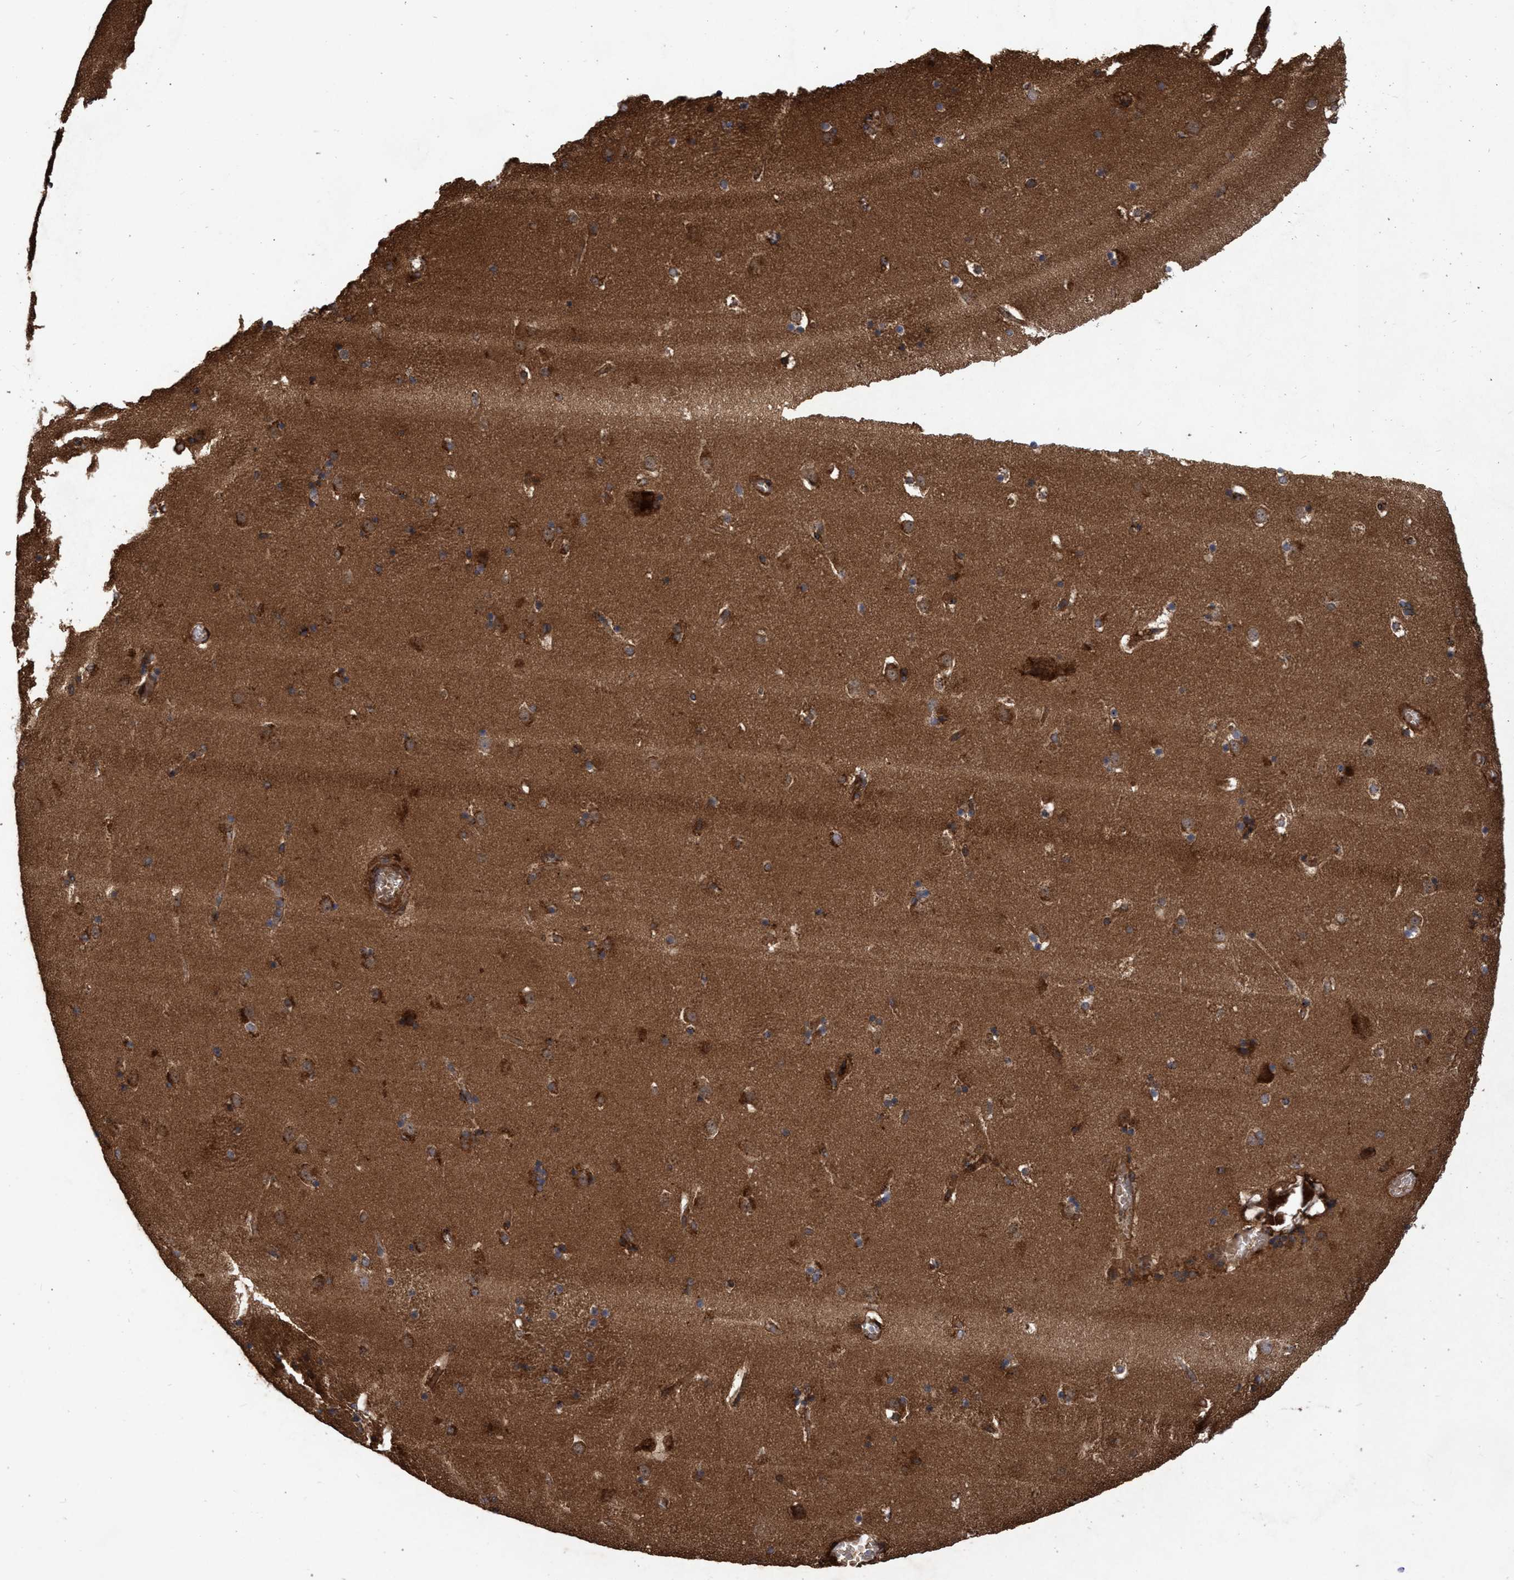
{"staining": {"intensity": "moderate", "quantity": ">75%", "location": "cytoplasmic/membranous"}, "tissue": "caudate", "cell_type": "Glial cells", "image_type": "normal", "snomed": [{"axis": "morphology", "description": "Normal tissue, NOS"}, {"axis": "topography", "description": "Lateral ventricle wall"}], "caption": "The micrograph displays immunohistochemical staining of unremarkable caudate. There is moderate cytoplasmic/membranous staining is seen in about >75% of glial cells.", "gene": "CHMP6", "patient": {"sex": "male", "age": 45}}